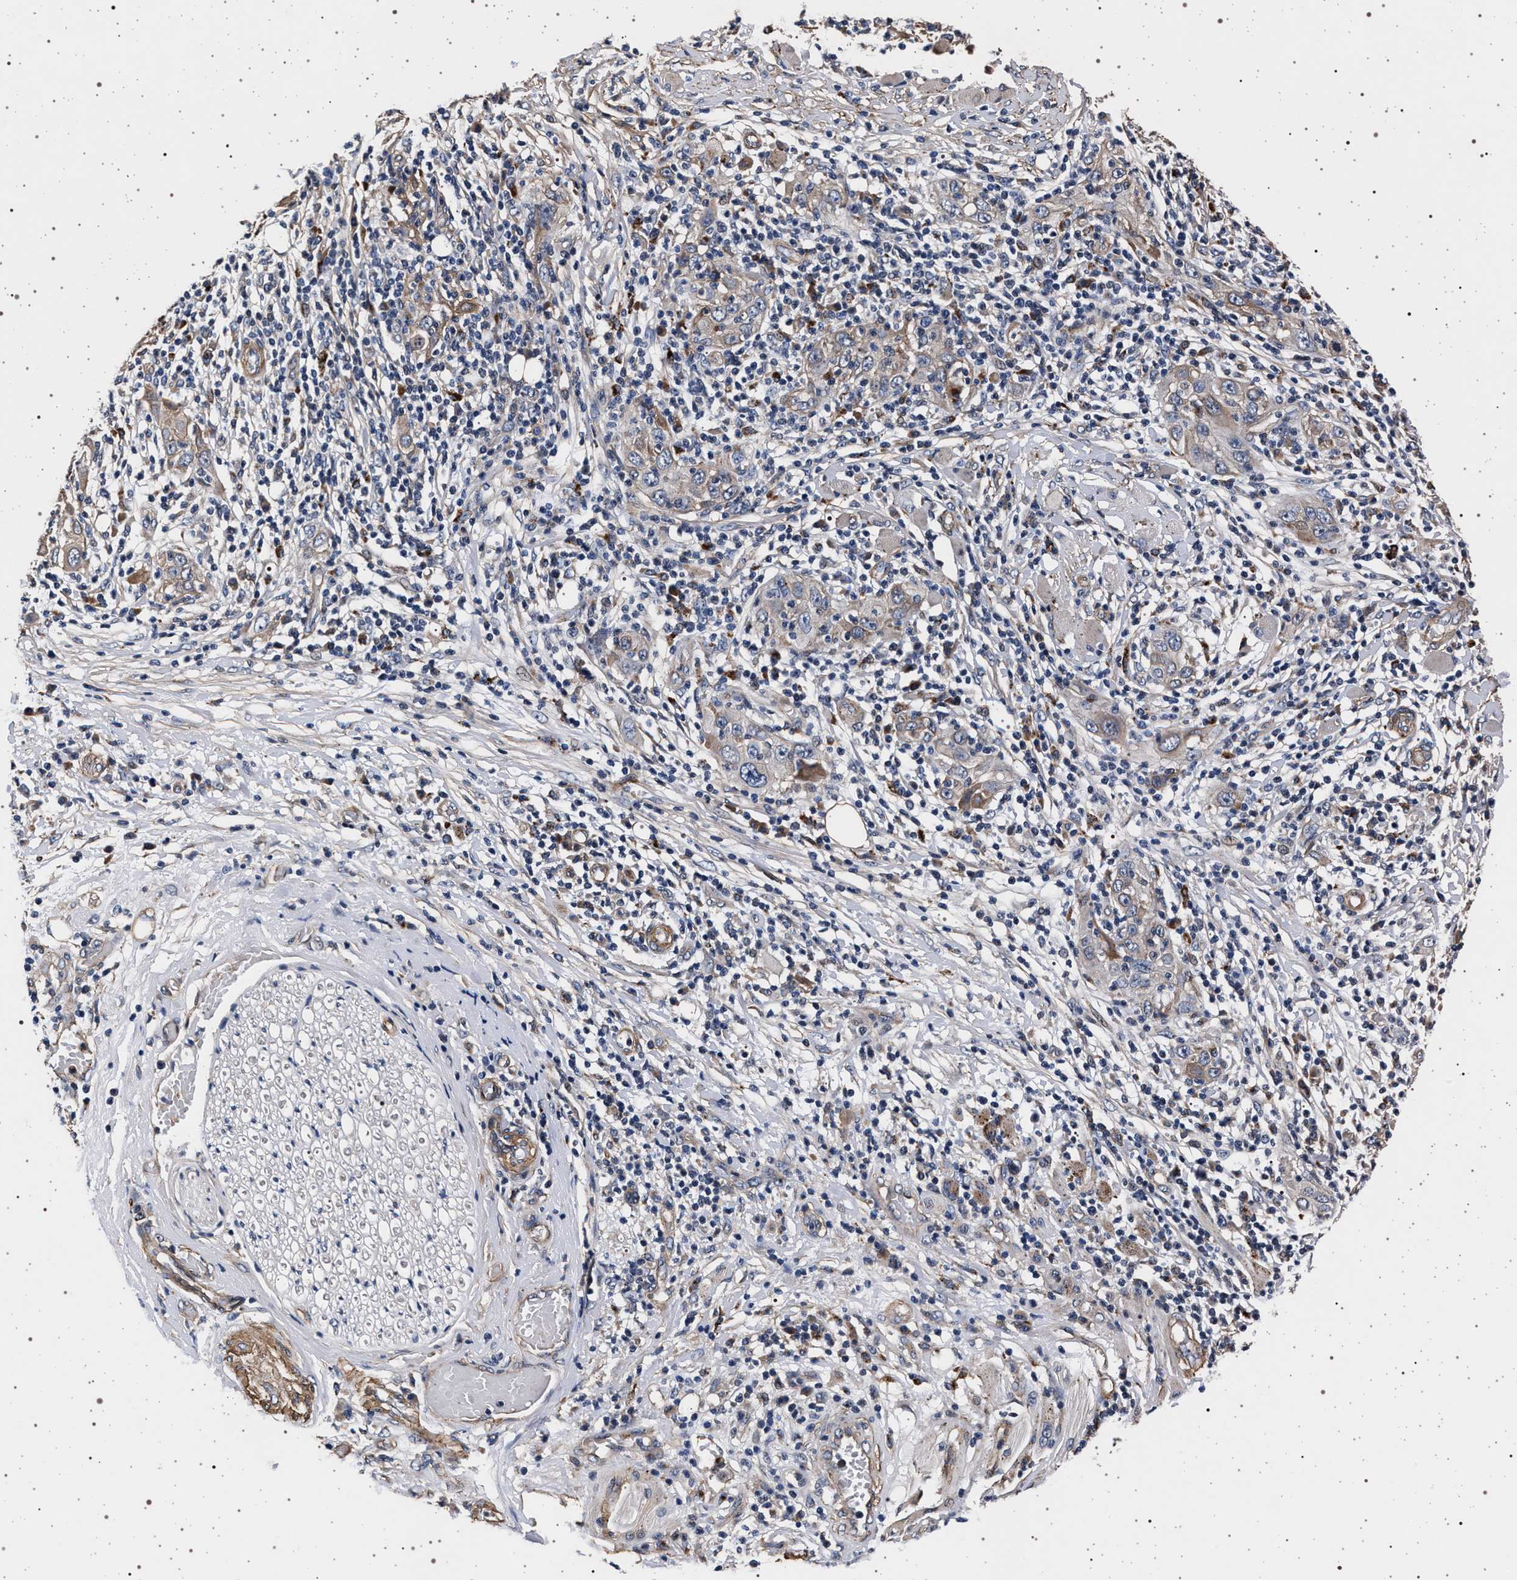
{"staining": {"intensity": "weak", "quantity": "25%-75%", "location": "cytoplasmic/membranous"}, "tissue": "skin cancer", "cell_type": "Tumor cells", "image_type": "cancer", "snomed": [{"axis": "morphology", "description": "Squamous cell carcinoma, NOS"}, {"axis": "topography", "description": "Skin"}], "caption": "Immunohistochemical staining of skin cancer shows weak cytoplasmic/membranous protein staining in approximately 25%-75% of tumor cells. (Stains: DAB in brown, nuclei in blue, Microscopy: brightfield microscopy at high magnification).", "gene": "KCNK6", "patient": {"sex": "female", "age": 88}}